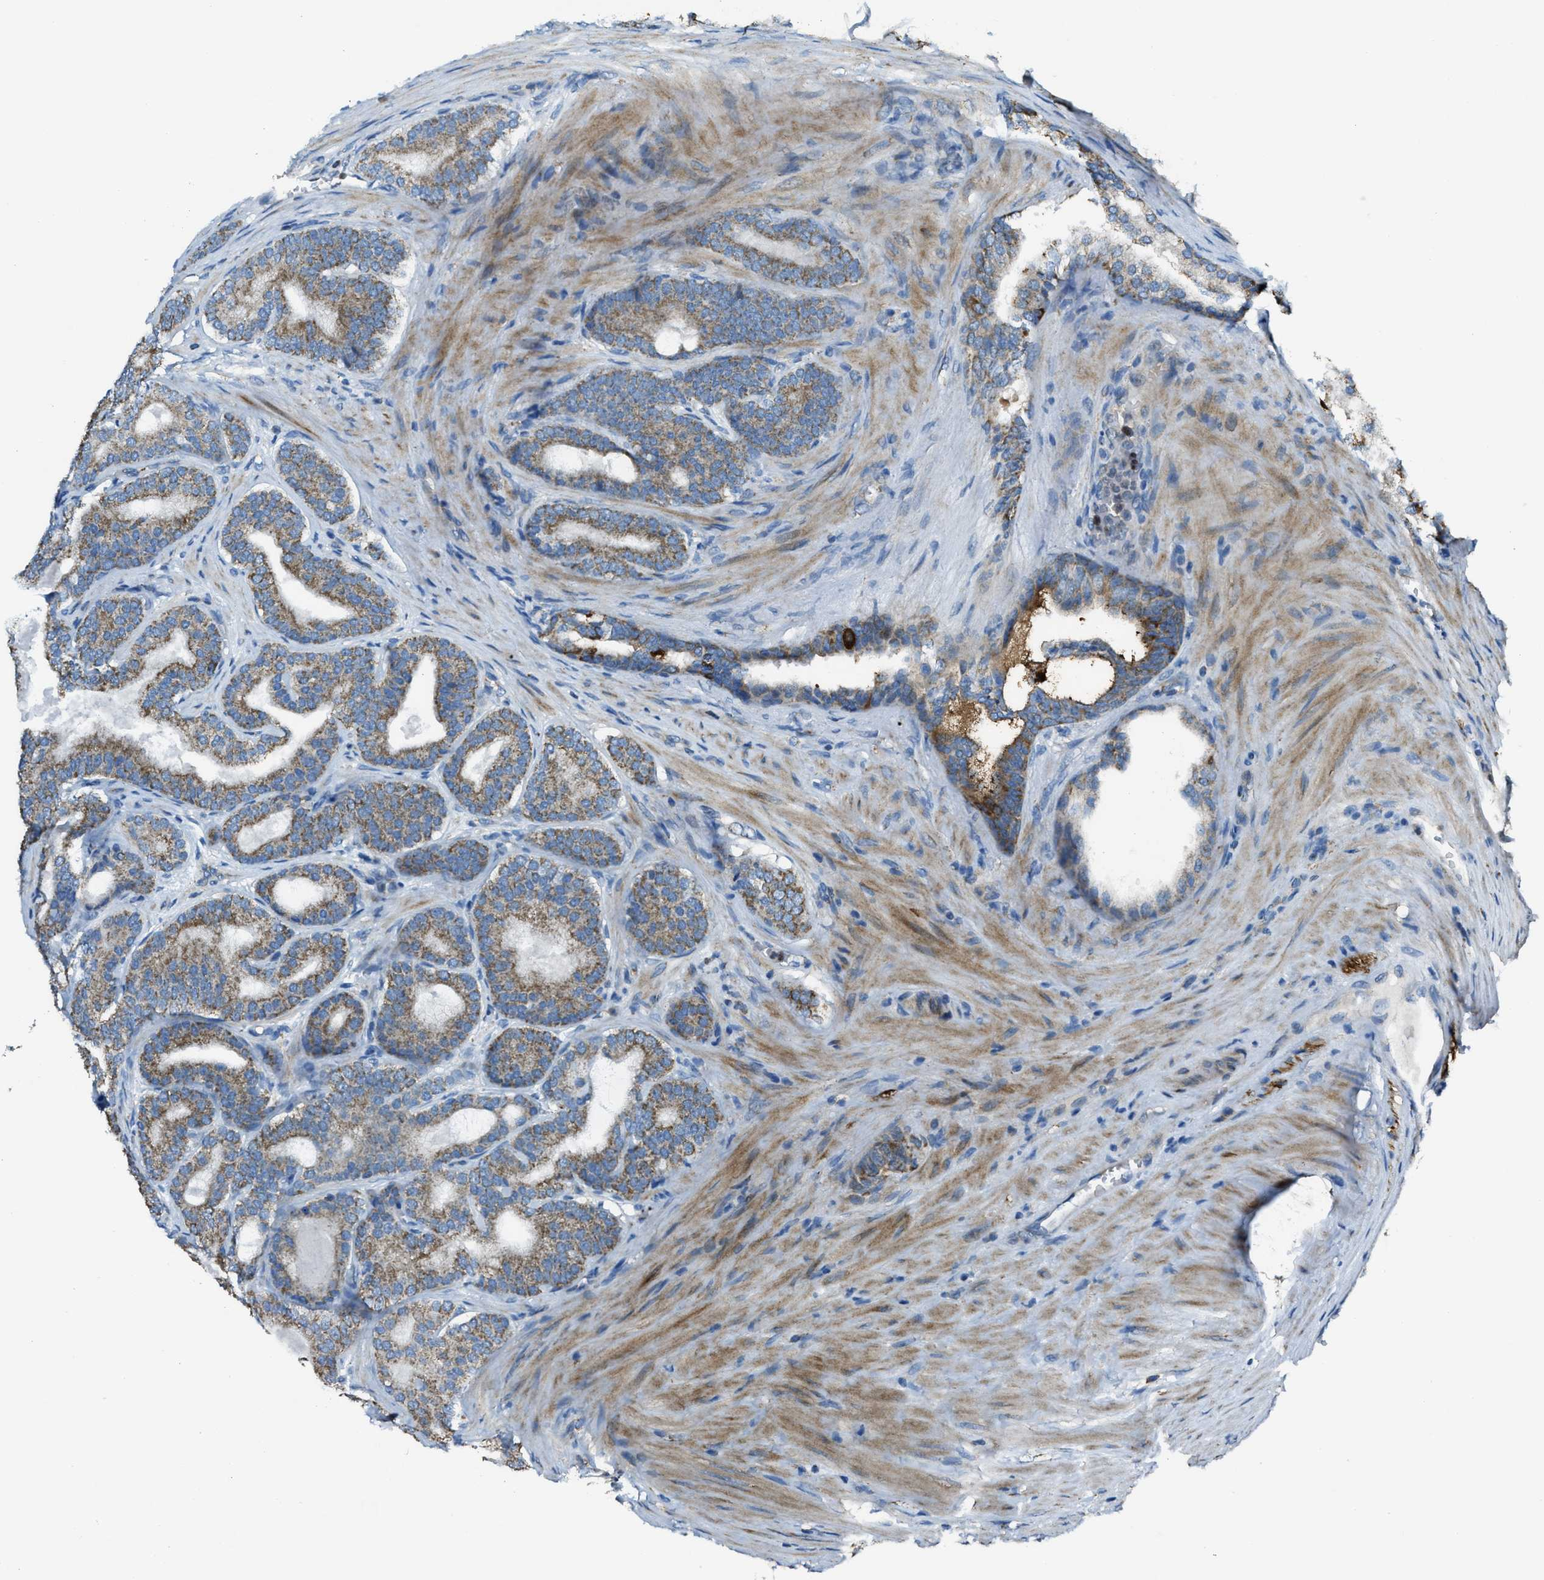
{"staining": {"intensity": "moderate", "quantity": ">75%", "location": "cytoplasmic/membranous"}, "tissue": "prostate cancer", "cell_type": "Tumor cells", "image_type": "cancer", "snomed": [{"axis": "morphology", "description": "Adenocarcinoma, High grade"}, {"axis": "topography", "description": "Prostate"}], "caption": "Protein staining of prostate high-grade adenocarcinoma tissue reveals moderate cytoplasmic/membranous expression in approximately >75% of tumor cells.", "gene": "SLC25A11", "patient": {"sex": "male", "age": 60}}